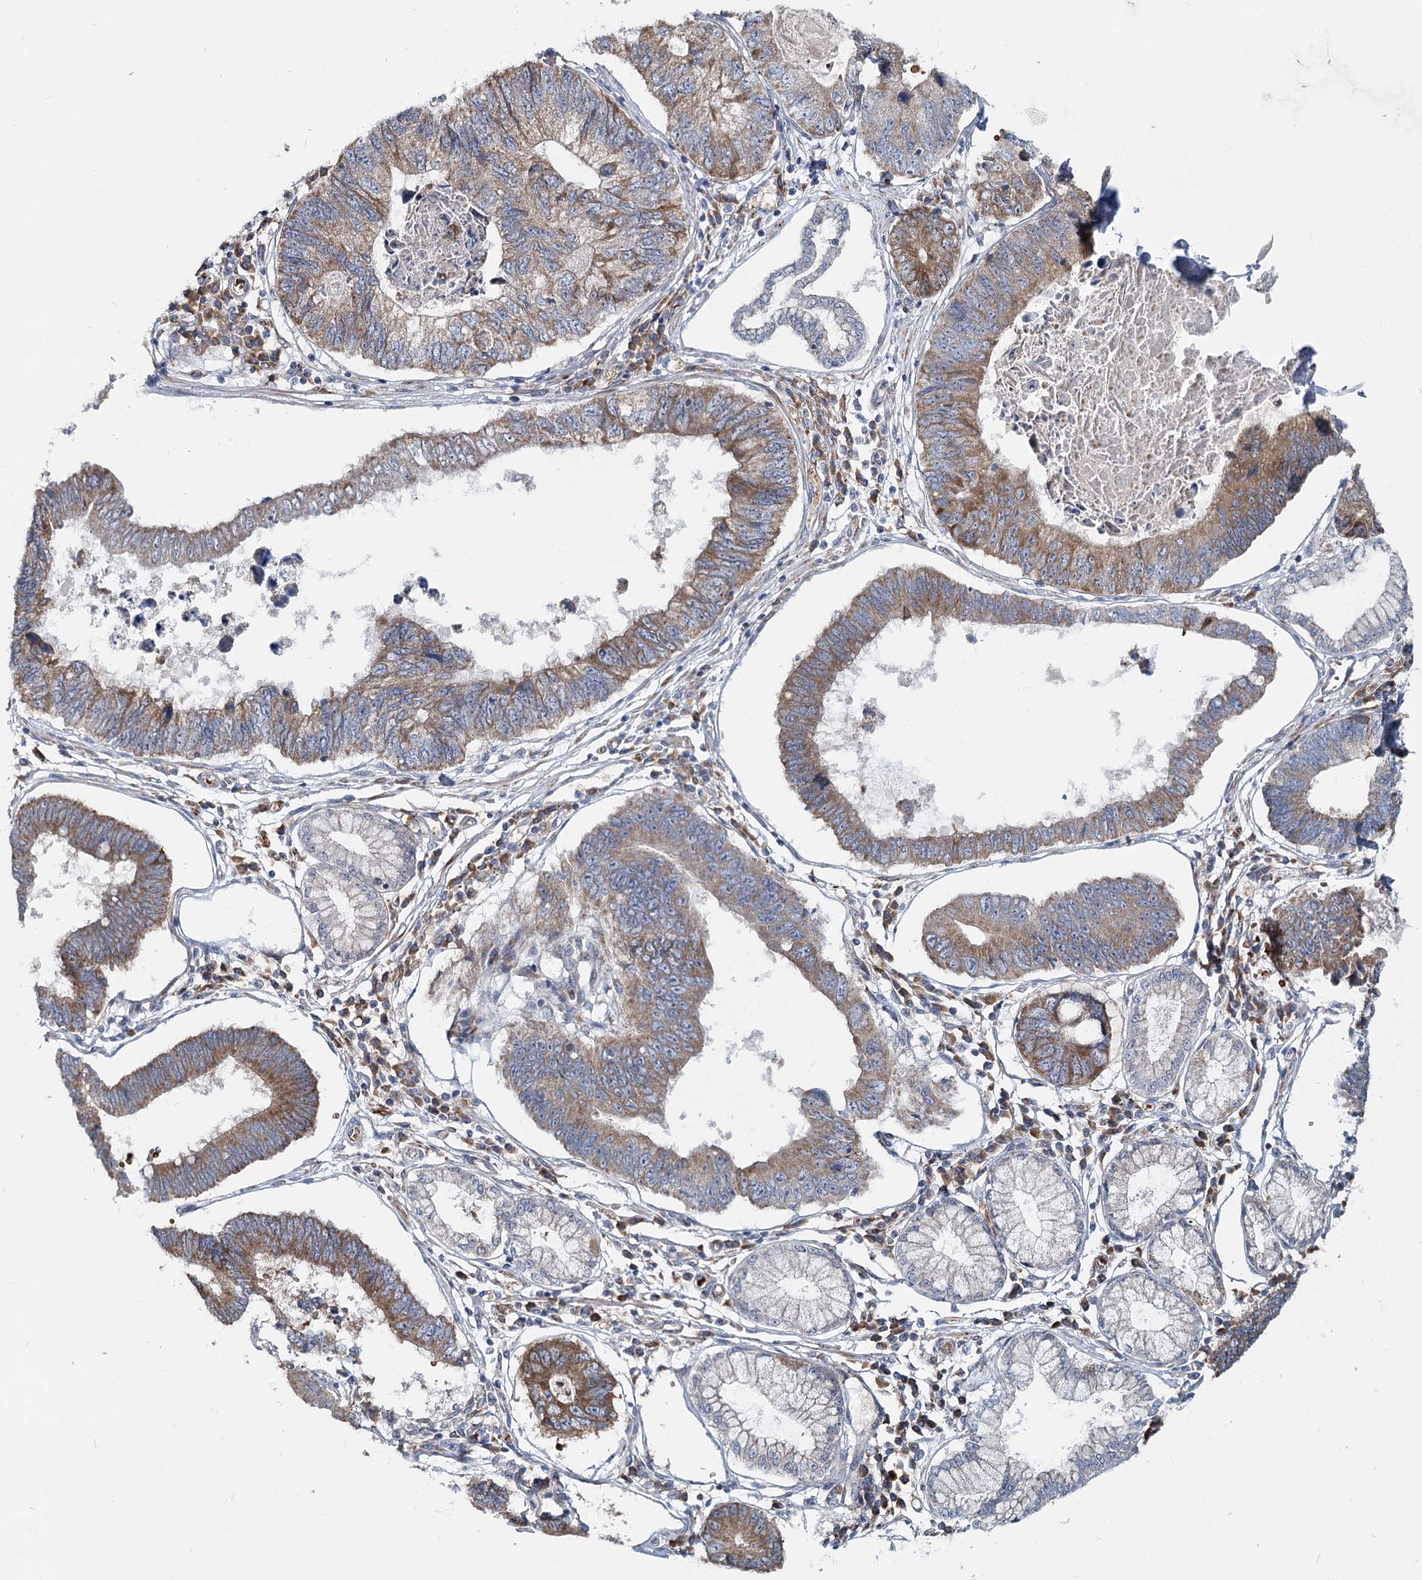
{"staining": {"intensity": "moderate", "quantity": ">75%", "location": "cytoplasmic/membranous"}, "tissue": "stomach cancer", "cell_type": "Tumor cells", "image_type": "cancer", "snomed": [{"axis": "morphology", "description": "Adenocarcinoma, NOS"}, {"axis": "topography", "description": "Stomach"}], "caption": "The image demonstrates a brown stain indicating the presence of a protein in the cytoplasmic/membranous of tumor cells in stomach adenocarcinoma. The protein of interest is stained brown, and the nuclei are stained in blue (DAB (3,3'-diaminobenzidine) IHC with brightfield microscopy, high magnification).", "gene": "CIB4", "patient": {"sex": "male", "age": 59}}